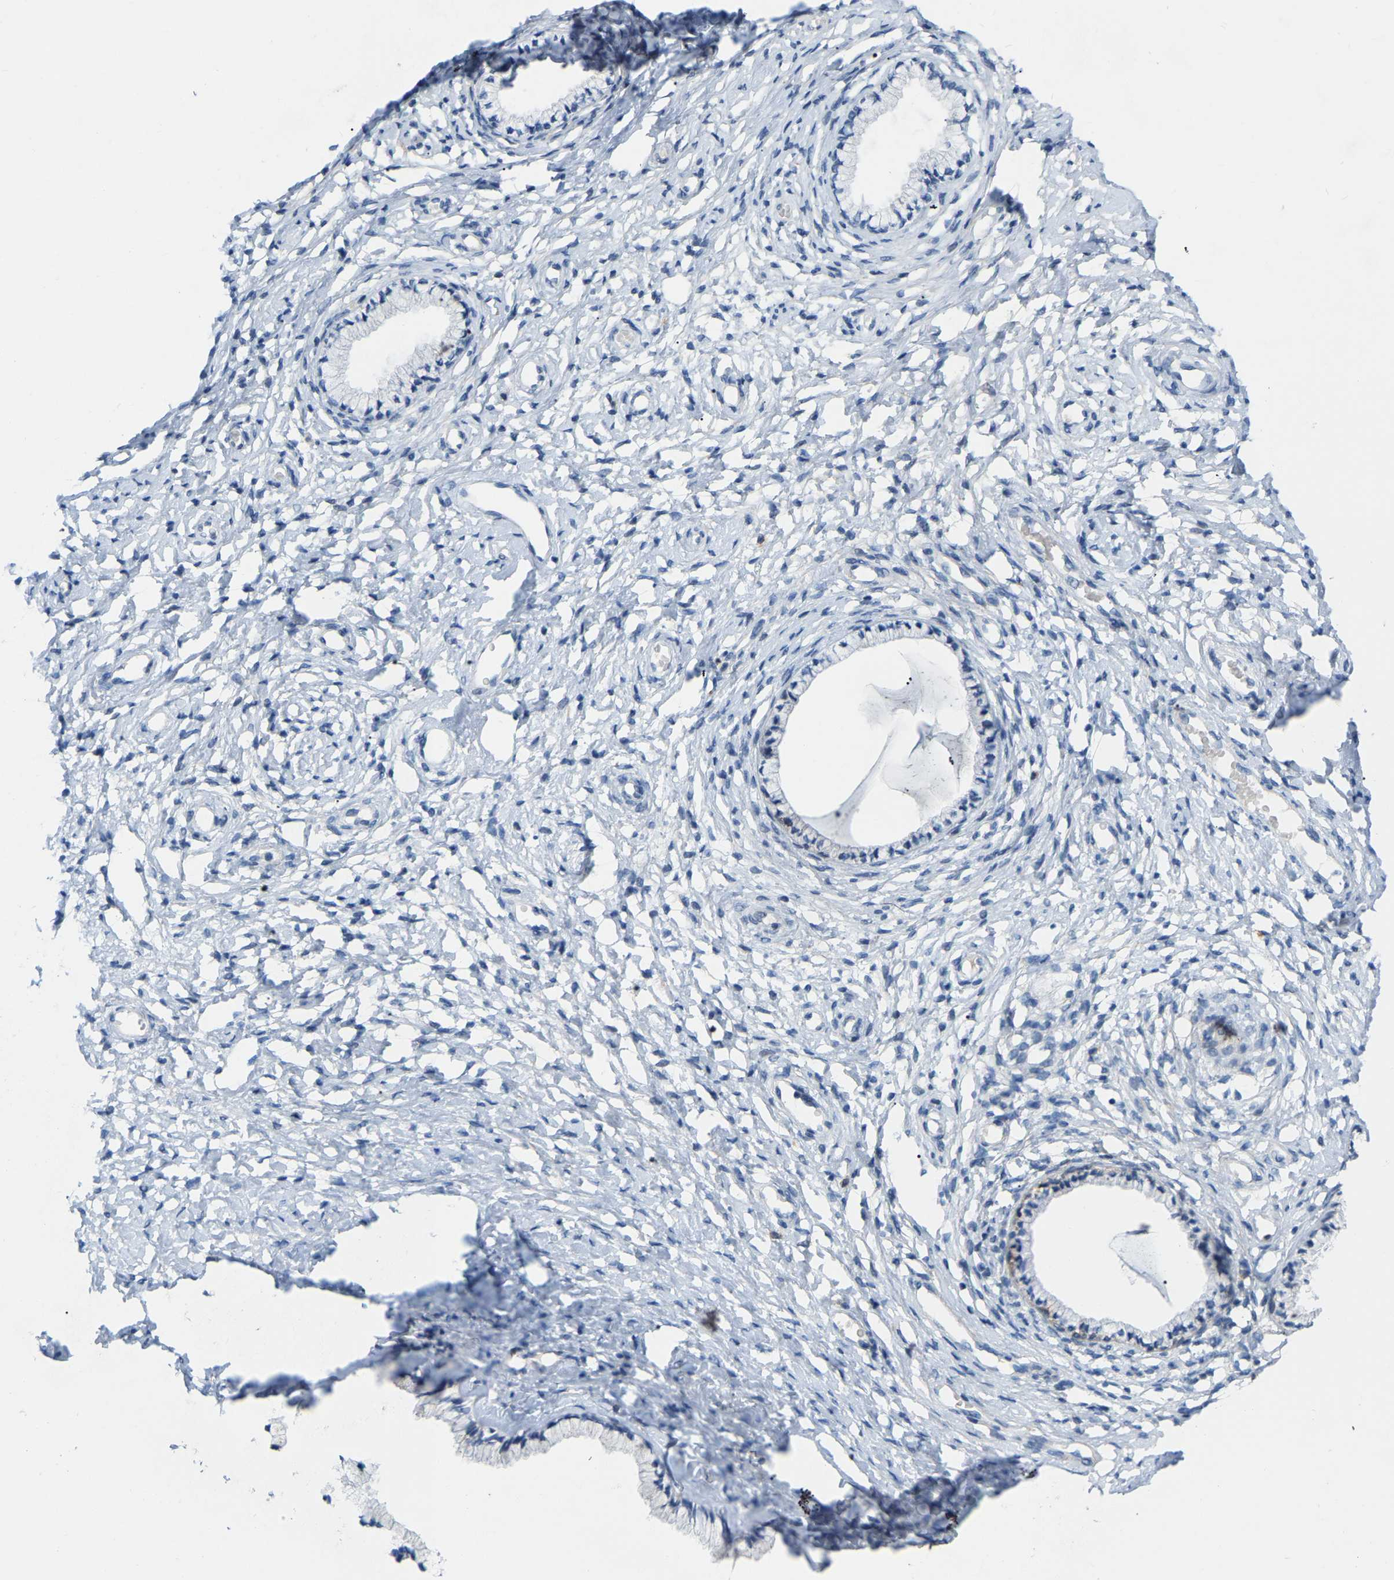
{"staining": {"intensity": "weak", "quantity": "<25%", "location": "cytoplasmic/membranous"}, "tissue": "cervix", "cell_type": "Glandular cells", "image_type": "normal", "snomed": [{"axis": "morphology", "description": "Normal tissue, NOS"}, {"axis": "topography", "description": "Cervix"}], "caption": "Immunohistochemistry (IHC) micrograph of benign cervix stained for a protein (brown), which shows no expression in glandular cells.", "gene": "ABTB2", "patient": {"sex": "female", "age": 72}}